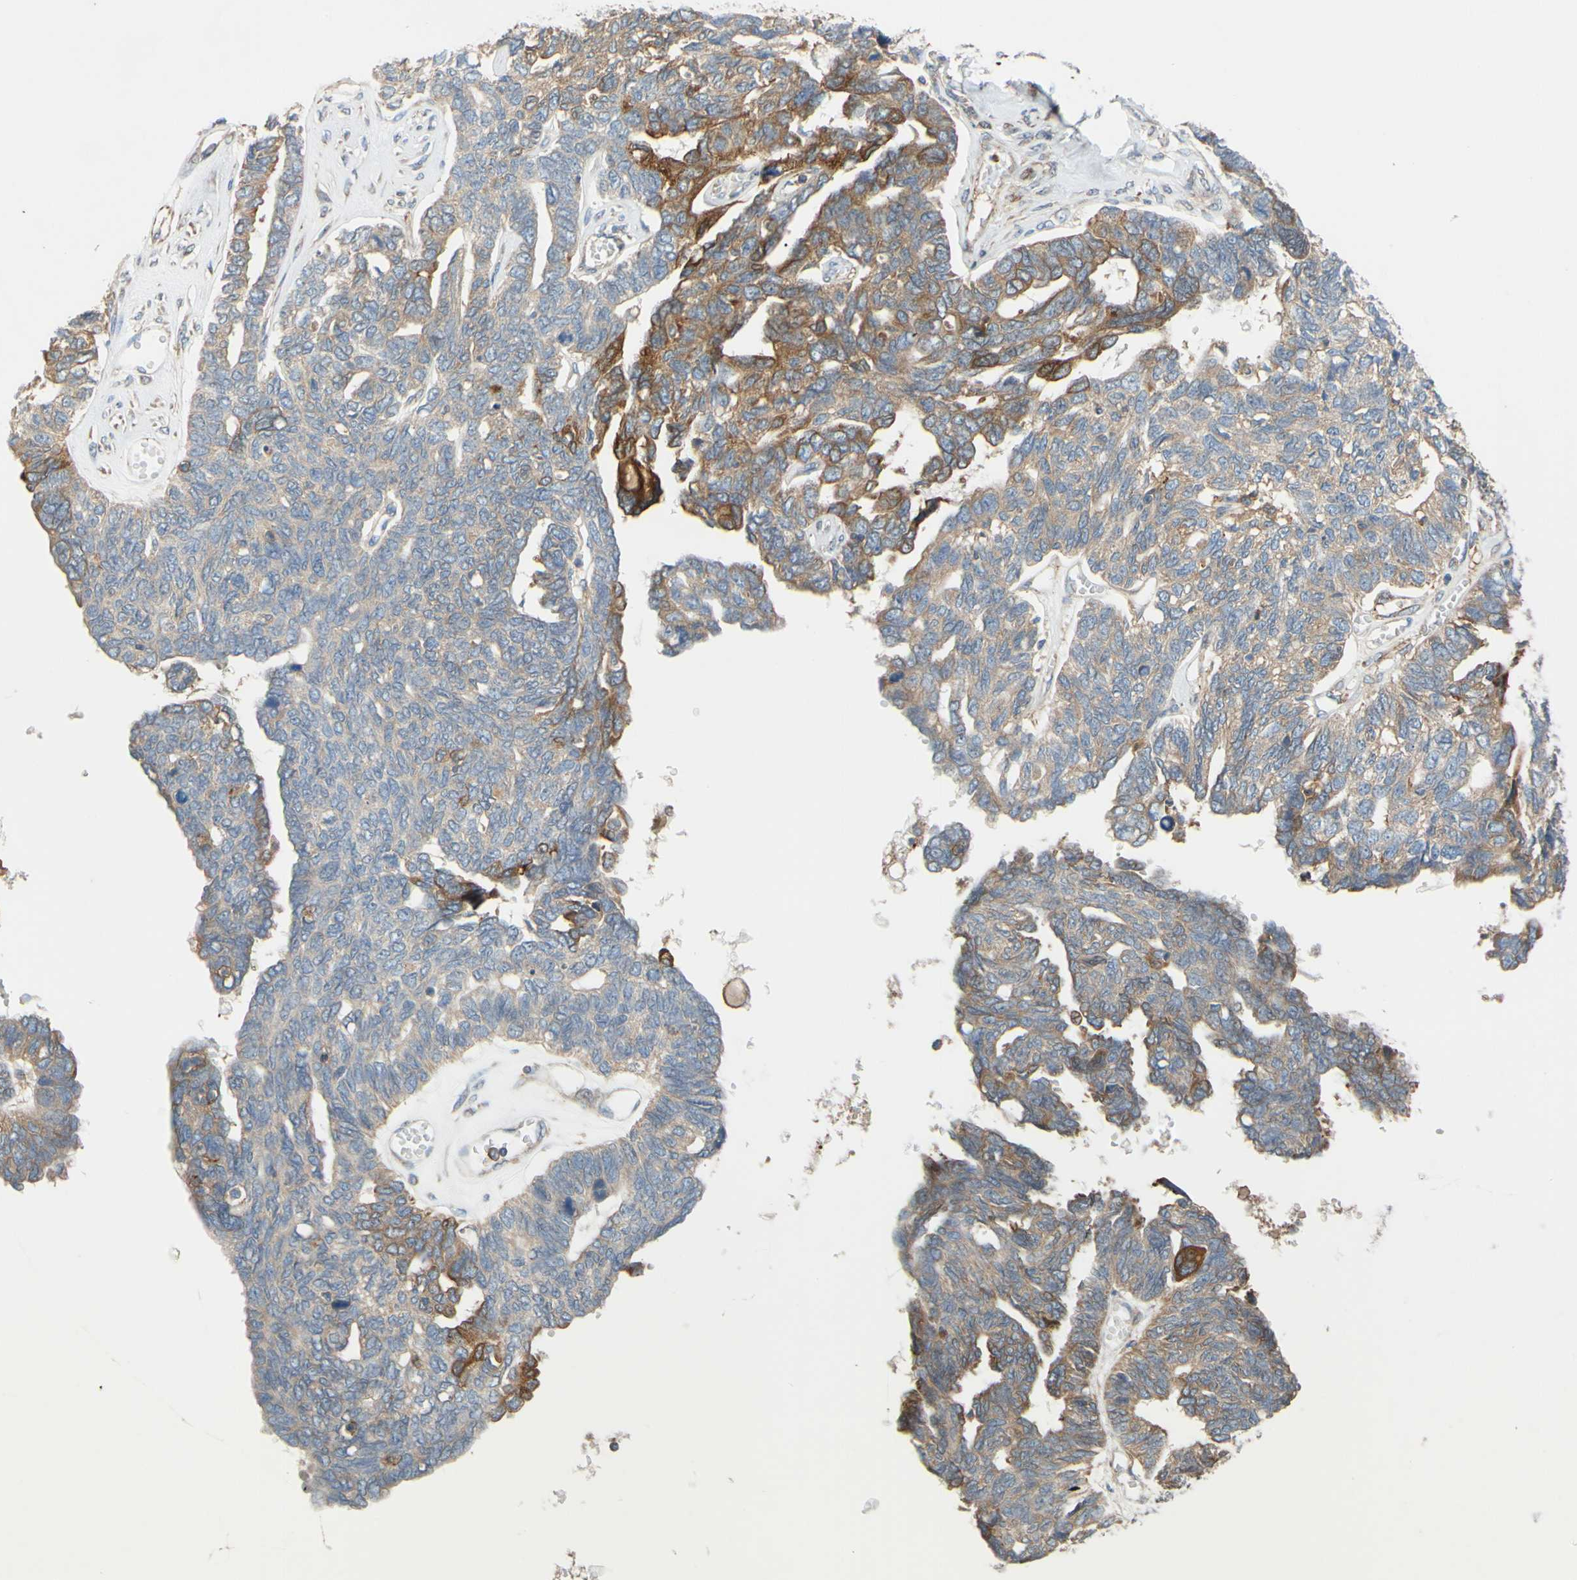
{"staining": {"intensity": "weak", "quantity": "25%-75%", "location": "cytoplasmic/membranous"}, "tissue": "ovarian cancer", "cell_type": "Tumor cells", "image_type": "cancer", "snomed": [{"axis": "morphology", "description": "Cystadenocarcinoma, serous, NOS"}, {"axis": "topography", "description": "Ovary"}], "caption": "Brown immunohistochemical staining in ovarian serous cystadenocarcinoma exhibits weak cytoplasmic/membranous expression in approximately 25%-75% of tumor cells.", "gene": "POR", "patient": {"sex": "female", "age": 79}}